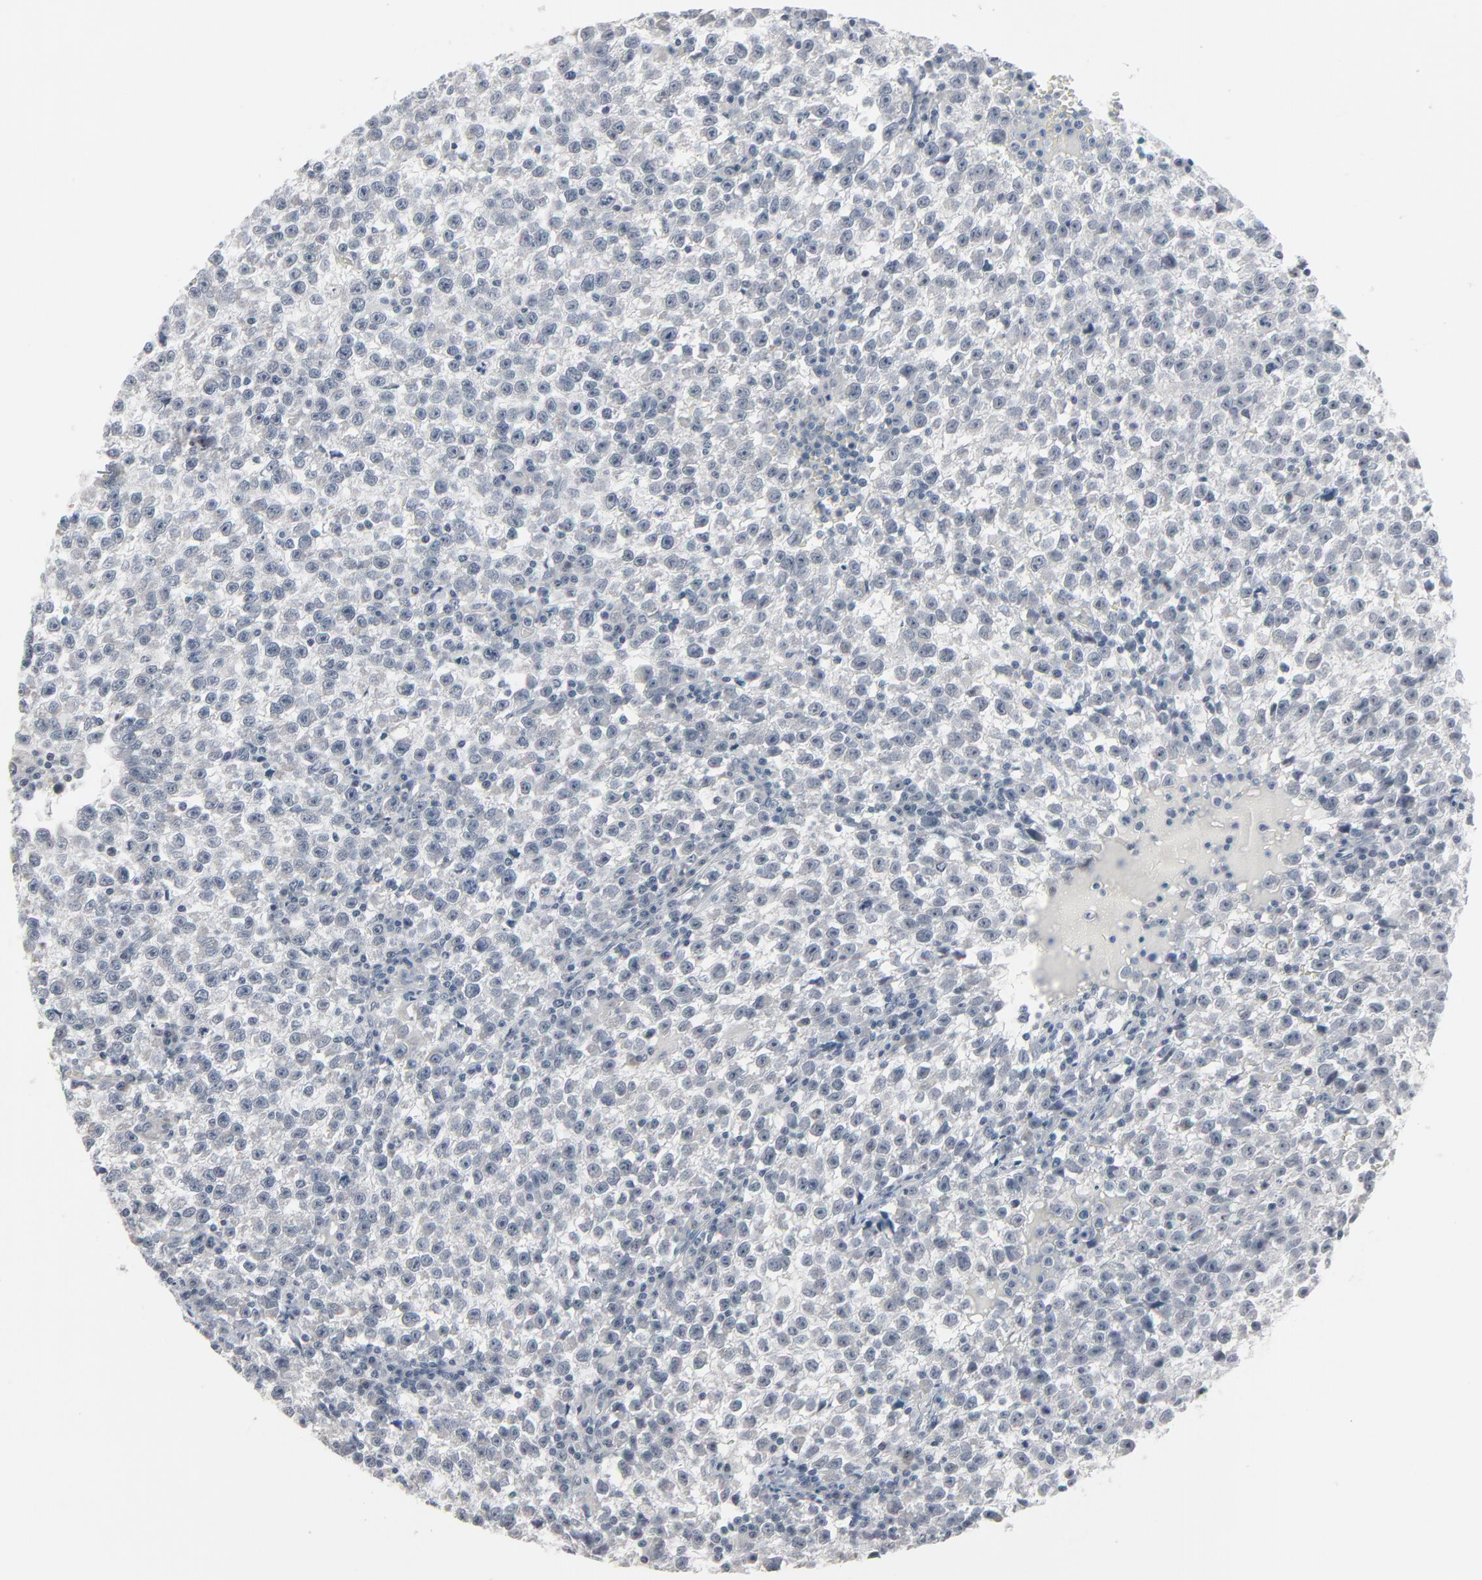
{"staining": {"intensity": "negative", "quantity": "none", "location": "none"}, "tissue": "testis cancer", "cell_type": "Tumor cells", "image_type": "cancer", "snomed": [{"axis": "morphology", "description": "Seminoma, NOS"}, {"axis": "topography", "description": "Testis"}], "caption": "High power microscopy micrograph of an immunohistochemistry micrograph of testis cancer, revealing no significant positivity in tumor cells.", "gene": "SAGE1", "patient": {"sex": "male", "age": 35}}